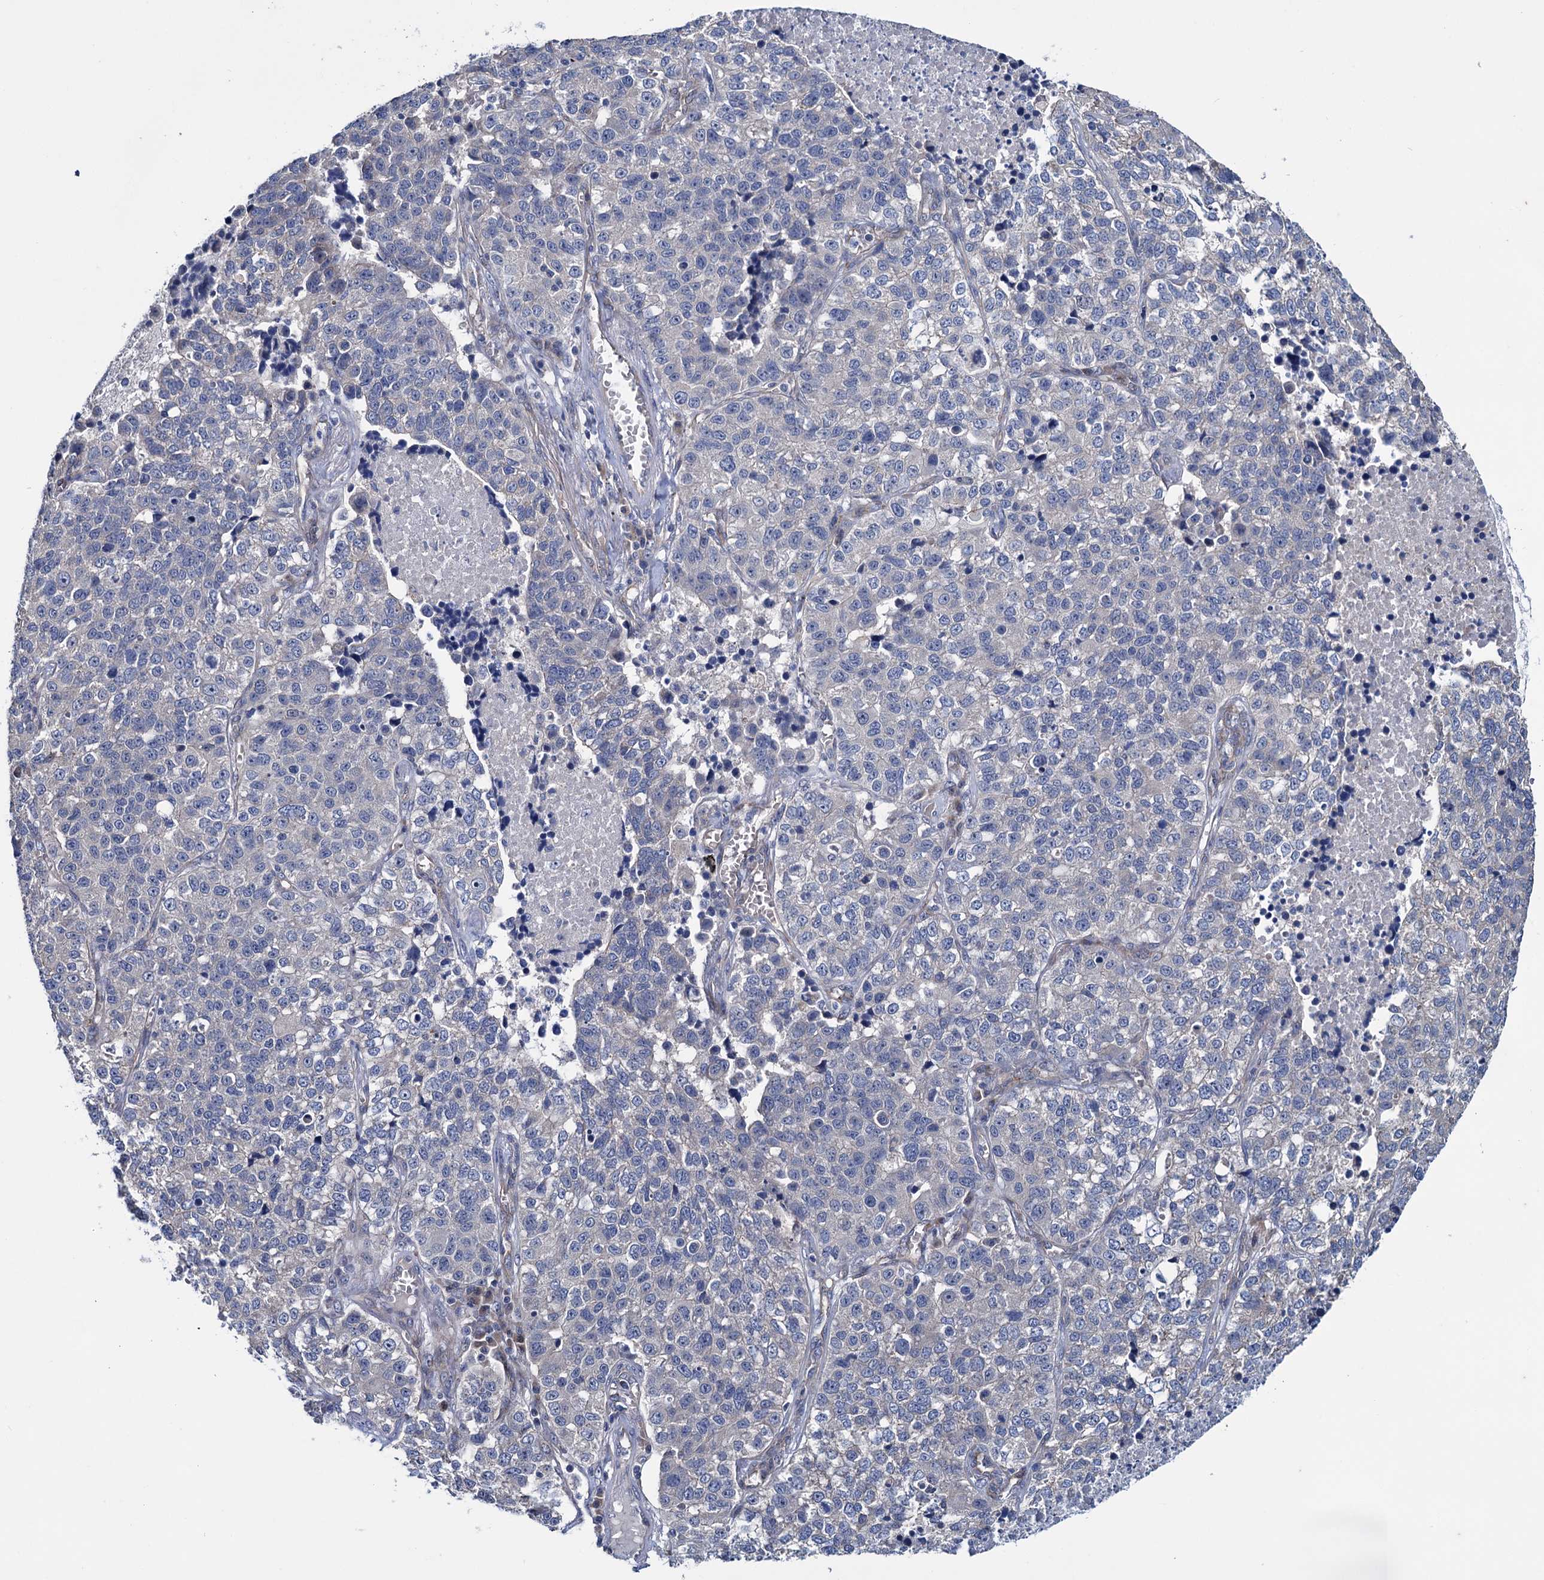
{"staining": {"intensity": "negative", "quantity": "none", "location": "none"}, "tissue": "lung cancer", "cell_type": "Tumor cells", "image_type": "cancer", "snomed": [{"axis": "morphology", "description": "Adenocarcinoma, NOS"}, {"axis": "topography", "description": "Lung"}], "caption": "IHC of lung cancer (adenocarcinoma) reveals no expression in tumor cells. (DAB immunohistochemistry (IHC) visualized using brightfield microscopy, high magnification).", "gene": "EYA4", "patient": {"sex": "male", "age": 49}}